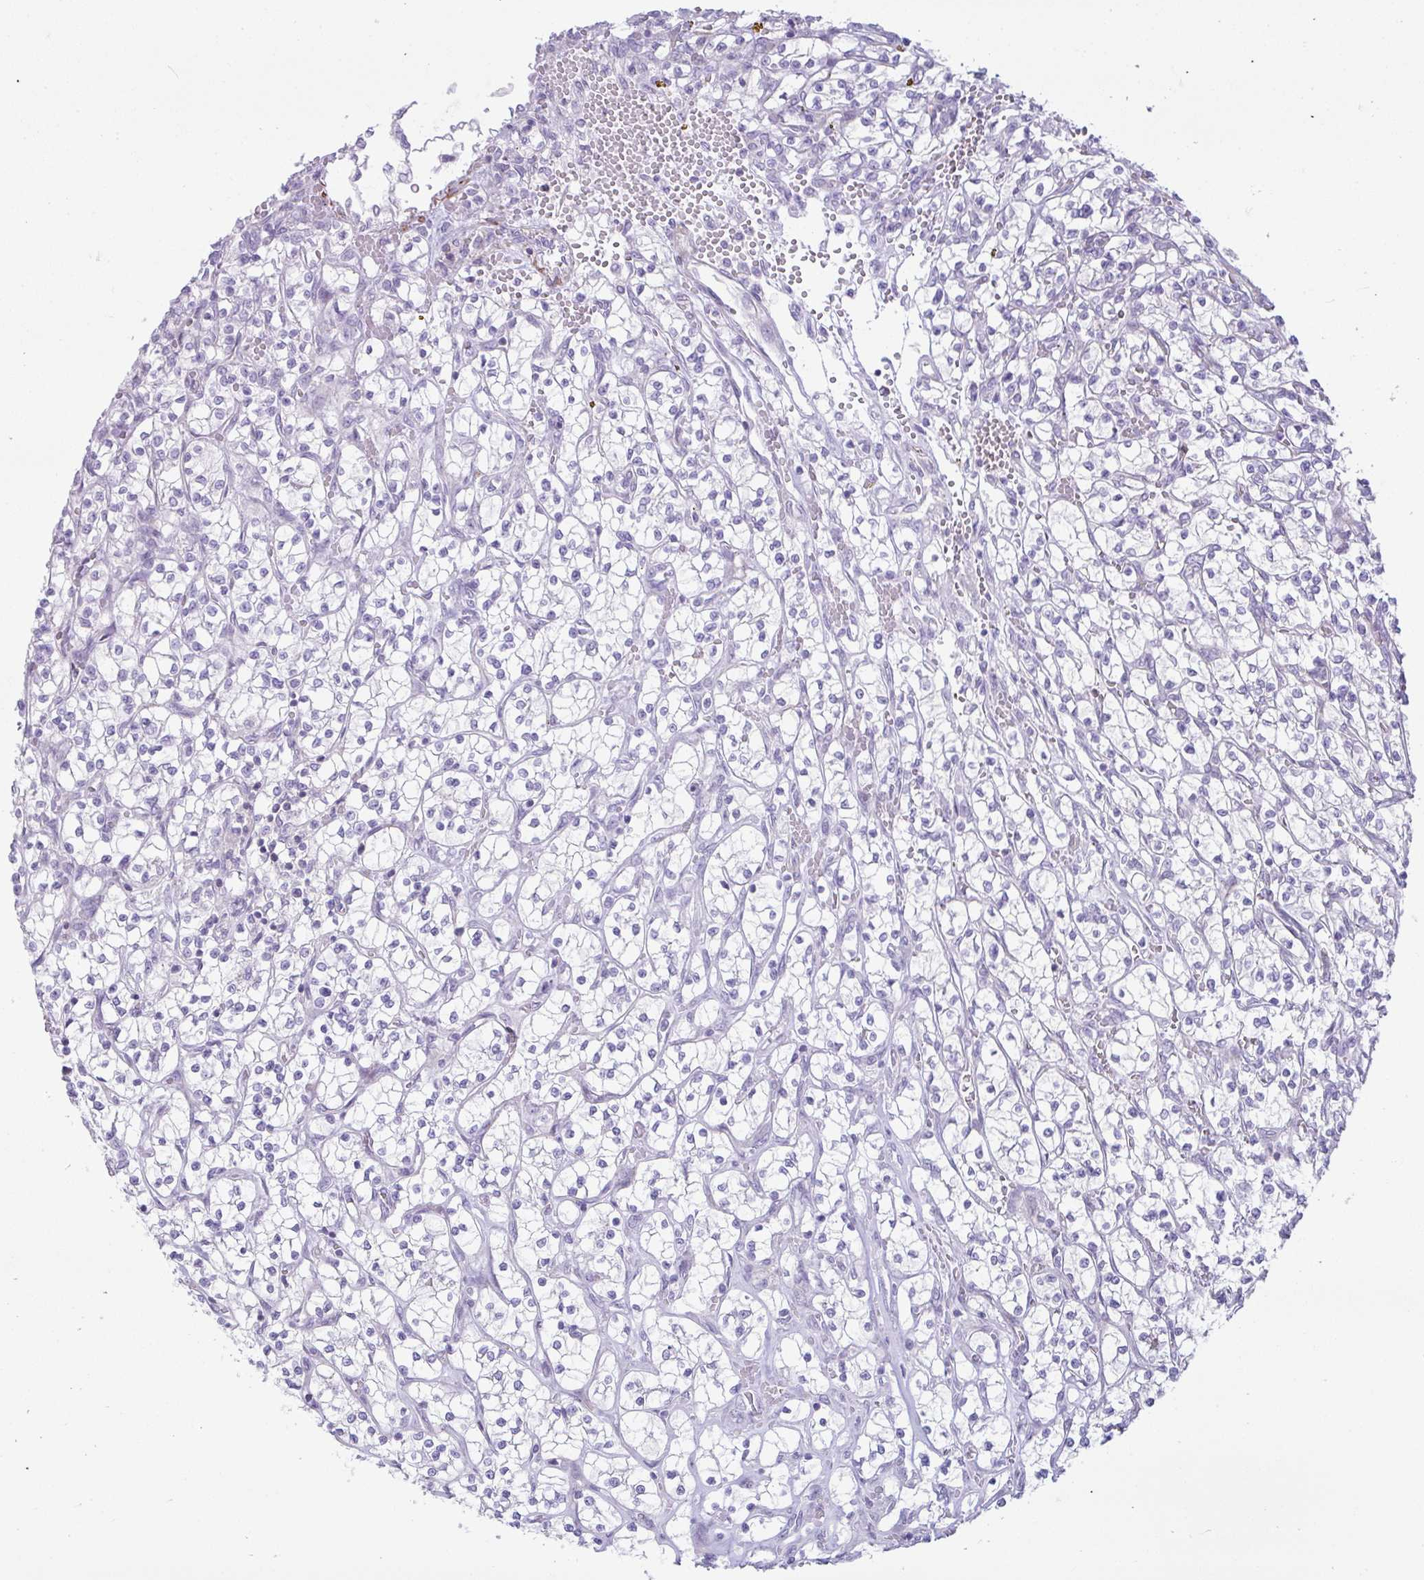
{"staining": {"intensity": "negative", "quantity": "none", "location": "none"}, "tissue": "renal cancer", "cell_type": "Tumor cells", "image_type": "cancer", "snomed": [{"axis": "morphology", "description": "Adenocarcinoma, NOS"}, {"axis": "topography", "description": "Kidney"}], "caption": "A micrograph of human renal cancer is negative for staining in tumor cells.", "gene": "CDRT15", "patient": {"sex": "female", "age": 64}}